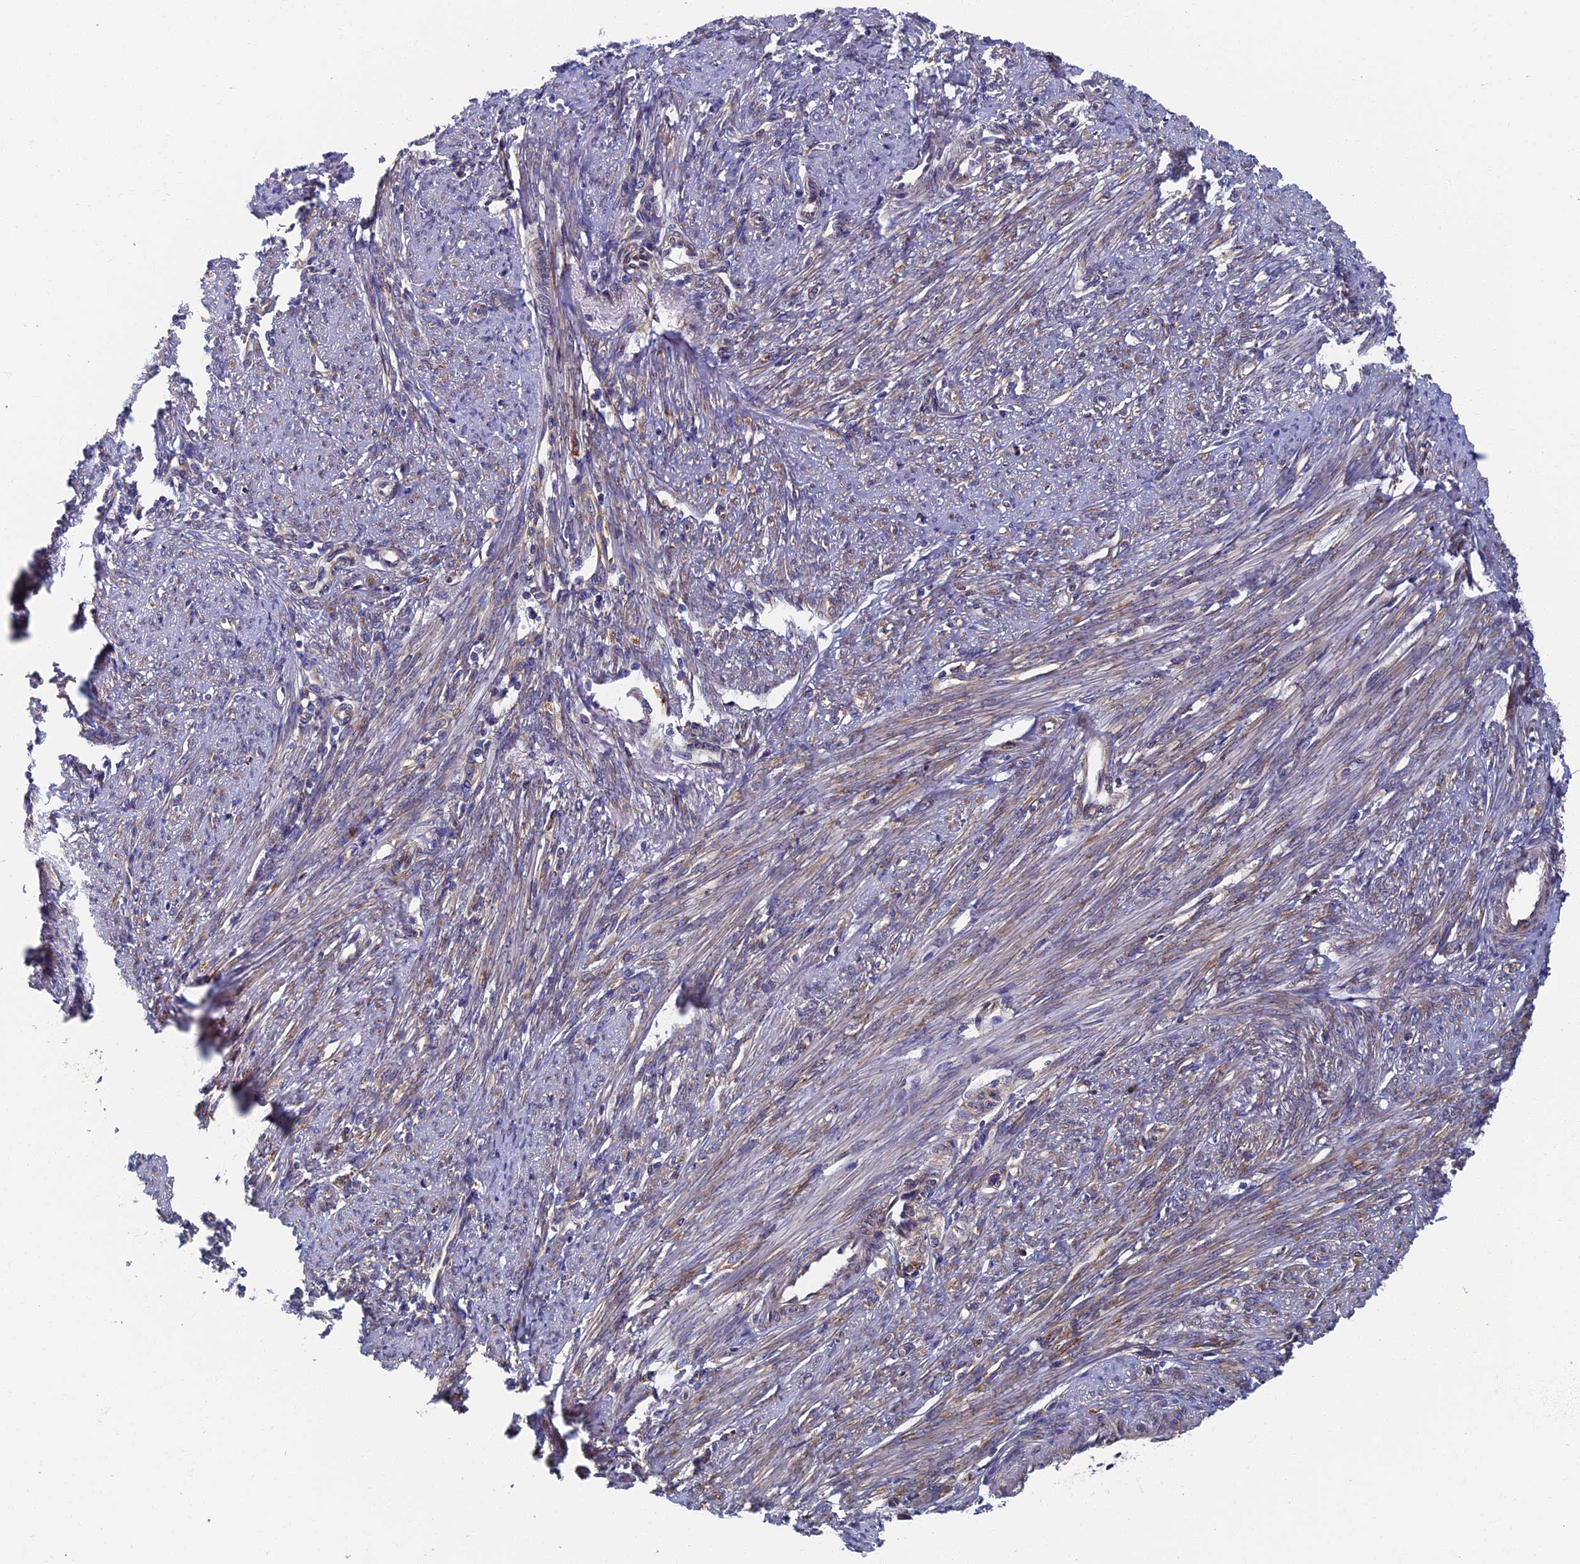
{"staining": {"intensity": "weak", "quantity": "25%-75%", "location": "cytoplasmic/membranous"}, "tissue": "smooth muscle", "cell_type": "Smooth muscle cells", "image_type": "normal", "snomed": [{"axis": "morphology", "description": "Normal tissue, NOS"}, {"axis": "topography", "description": "Smooth muscle"}, {"axis": "topography", "description": "Uterus"}], "caption": "Smooth muscle cells demonstrate weak cytoplasmic/membranous expression in approximately 25%-75% of cells in normal smooth muscle.", "gene": "YBX1", "patient": {"sex": "female", "age": 59}}